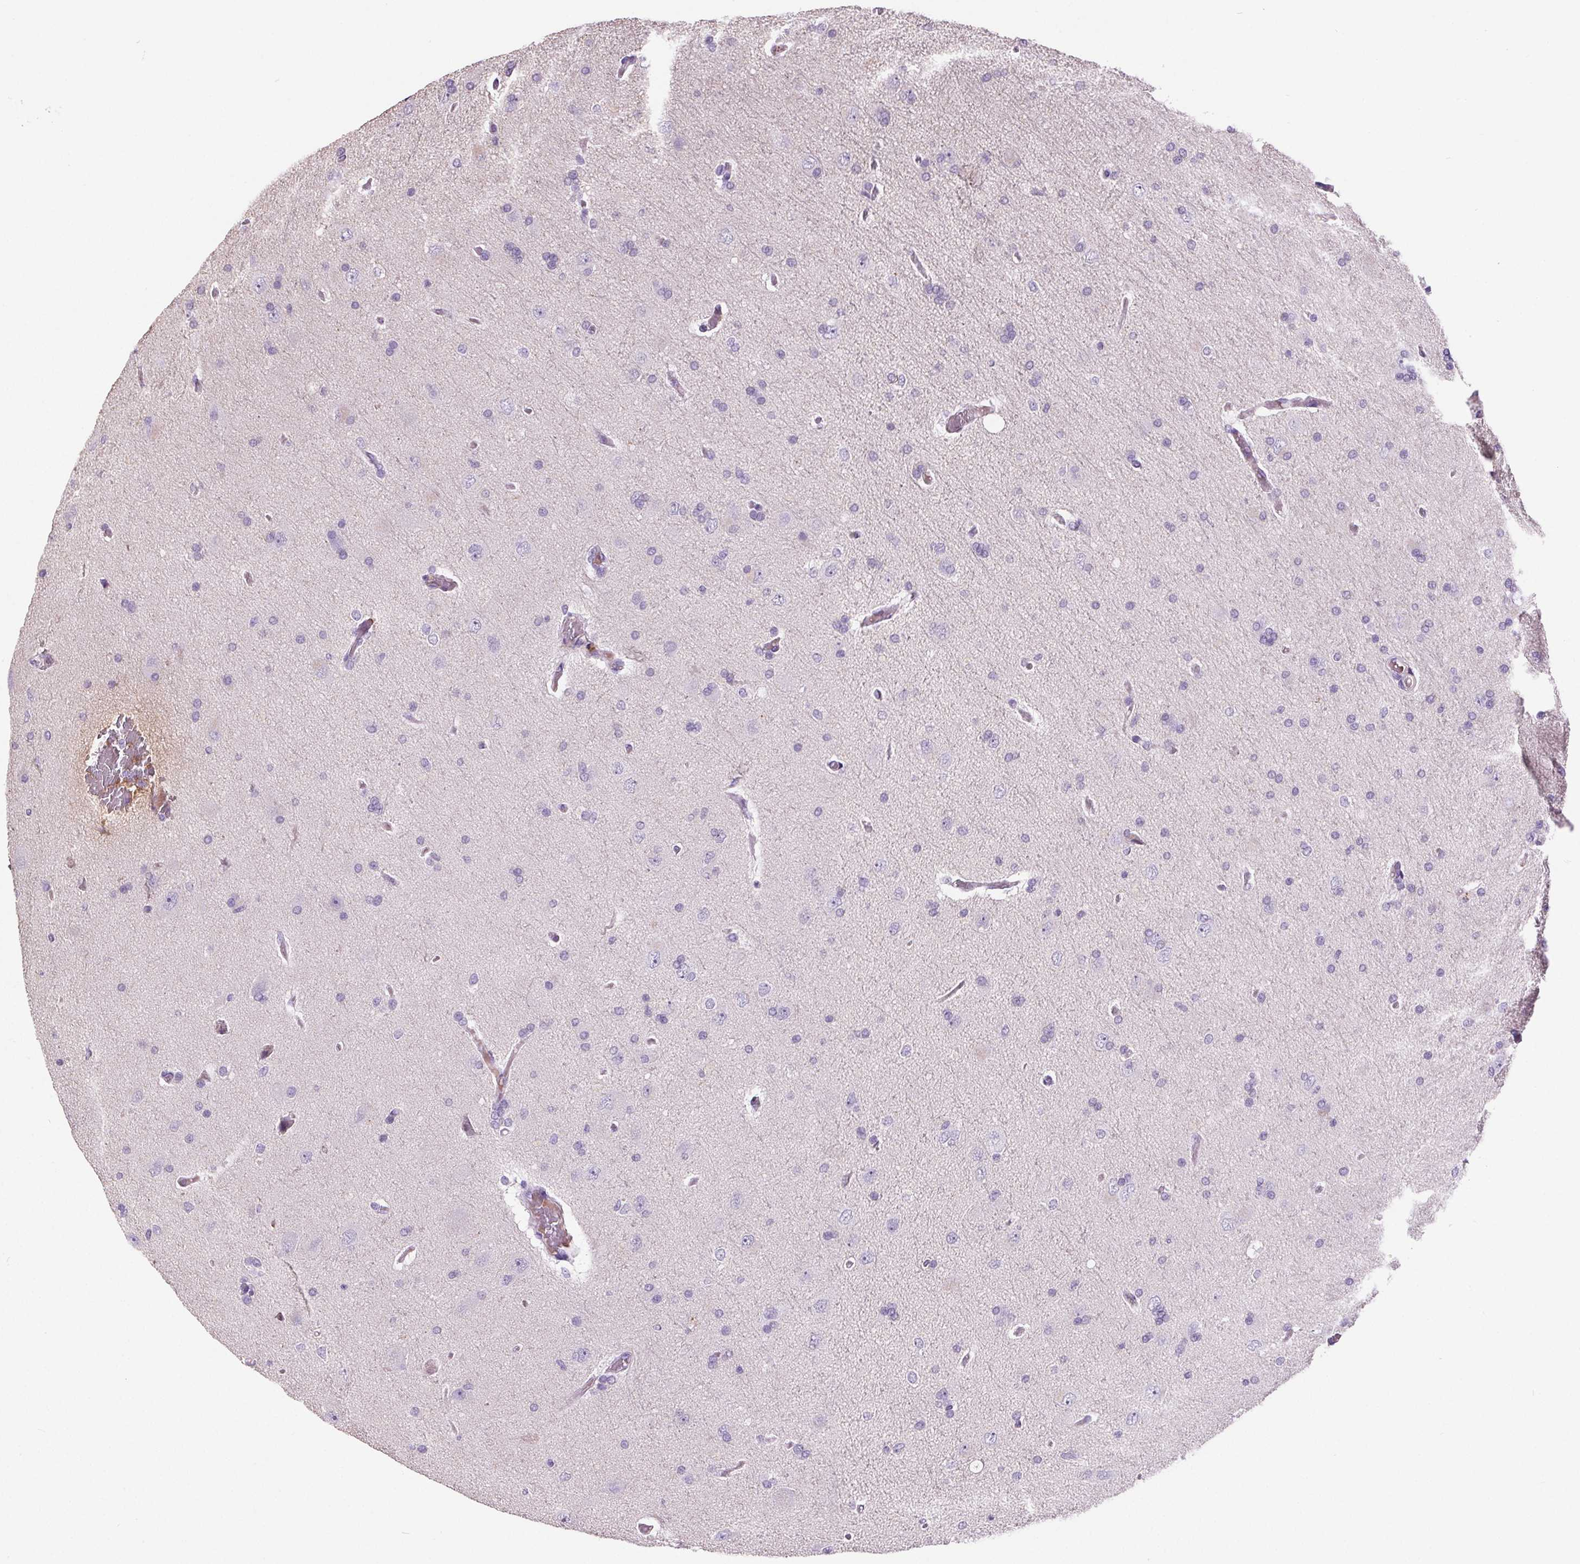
{"staining": {"intensity": "negative", "quantity": "none", "location": "none"}, "tissue": "glioma", "cell_type": "Tumor cells", "image_type": "cancer", "snomed": [{"axis": "morphology", "description": "Glioma, malignant, High grade"}, {"axis": "topography", "description": "Cerebral cortex"}], "caption": "This micrograph is of malignant glioma (high-grade) stained with immunohistochemistry to label a protein in brown with the nuclei are counter-stained blue. There is no expression in tumor cells.", "gene": "CD5L", "patient": {"sex": "male", "age": 70}}